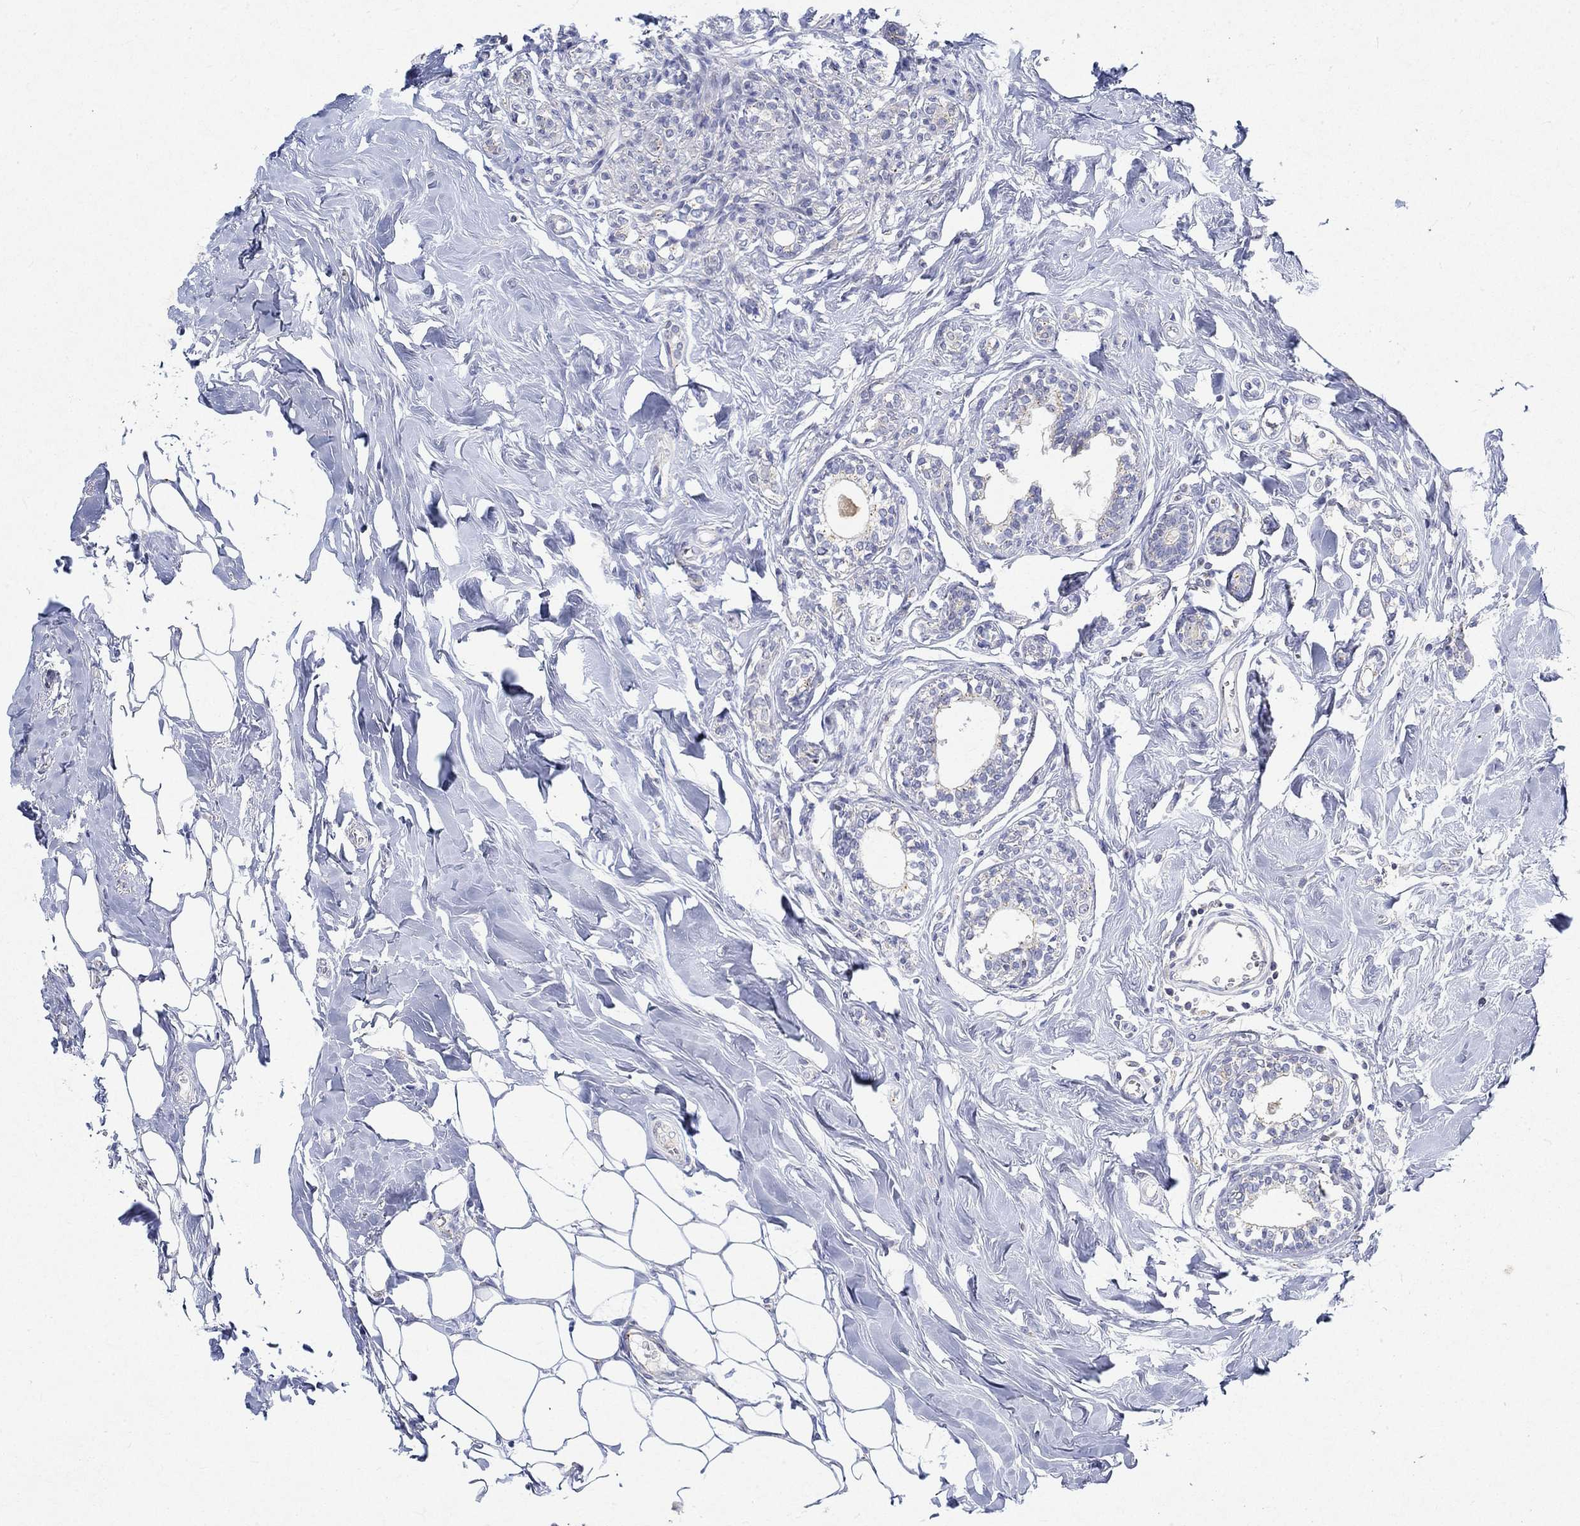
{"staining": {"intensity": "moderate", "quantity": "<25%", "location": "cytoplasmic/membranous"}, "tissue": "breast cancer", "cell_type": "Tumor cells", "image_type": "cancer", "snomed": [{"axis": "morphology", "description": "Duct carcinoma"}, {"axis": "topography", "description": "Breast"}], "caption": "This micrograph shows IHC staining of human breast cancer, with low moderate cytoplasmic/membranous expression in approximately <25% of tumor cells.", "gene": "NAV3", "patient": {"sex": "female", "age": 83}}